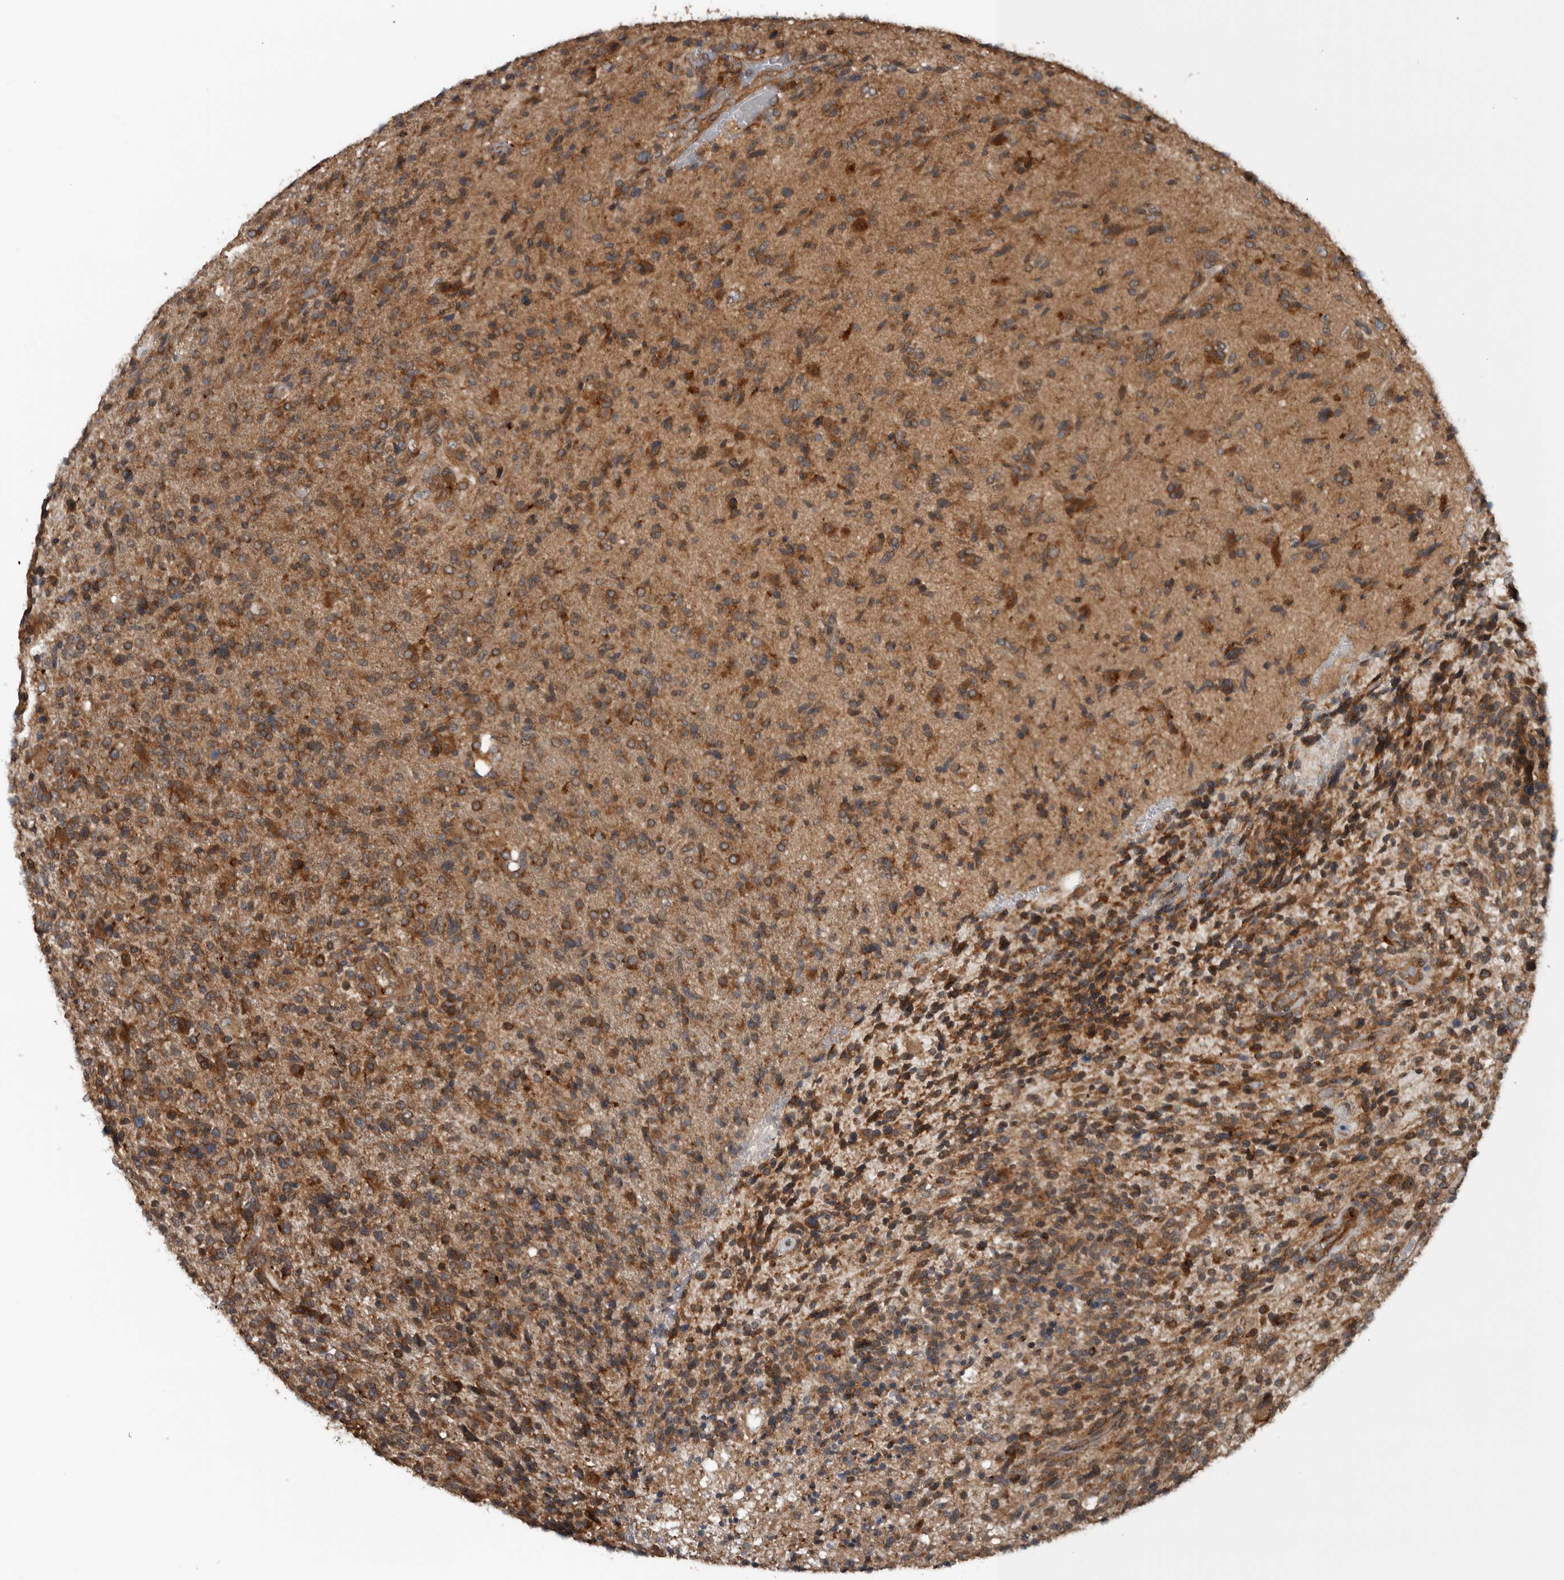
{"staining": {"intensity": "moderate", "quantity": ">75%", "location": "cytoplasmic/membranous"}, "tissue": "glioma", "cell_type": "Tumor cells", "image_type": "cancer", "snomed": [{"axis": "morphology", "description": "Glioma, malignant, High grade"}, {"axis": "topography", "description": "Brain"}], "caption": "Immunohistochemical staining of human malignant glioma (high-grade) displays moderate cytoplasmic/membranous protein expression in about >75% of tumor cells.", "gene": "AMFR", "patient": {"sex": "male", "age": 72}}